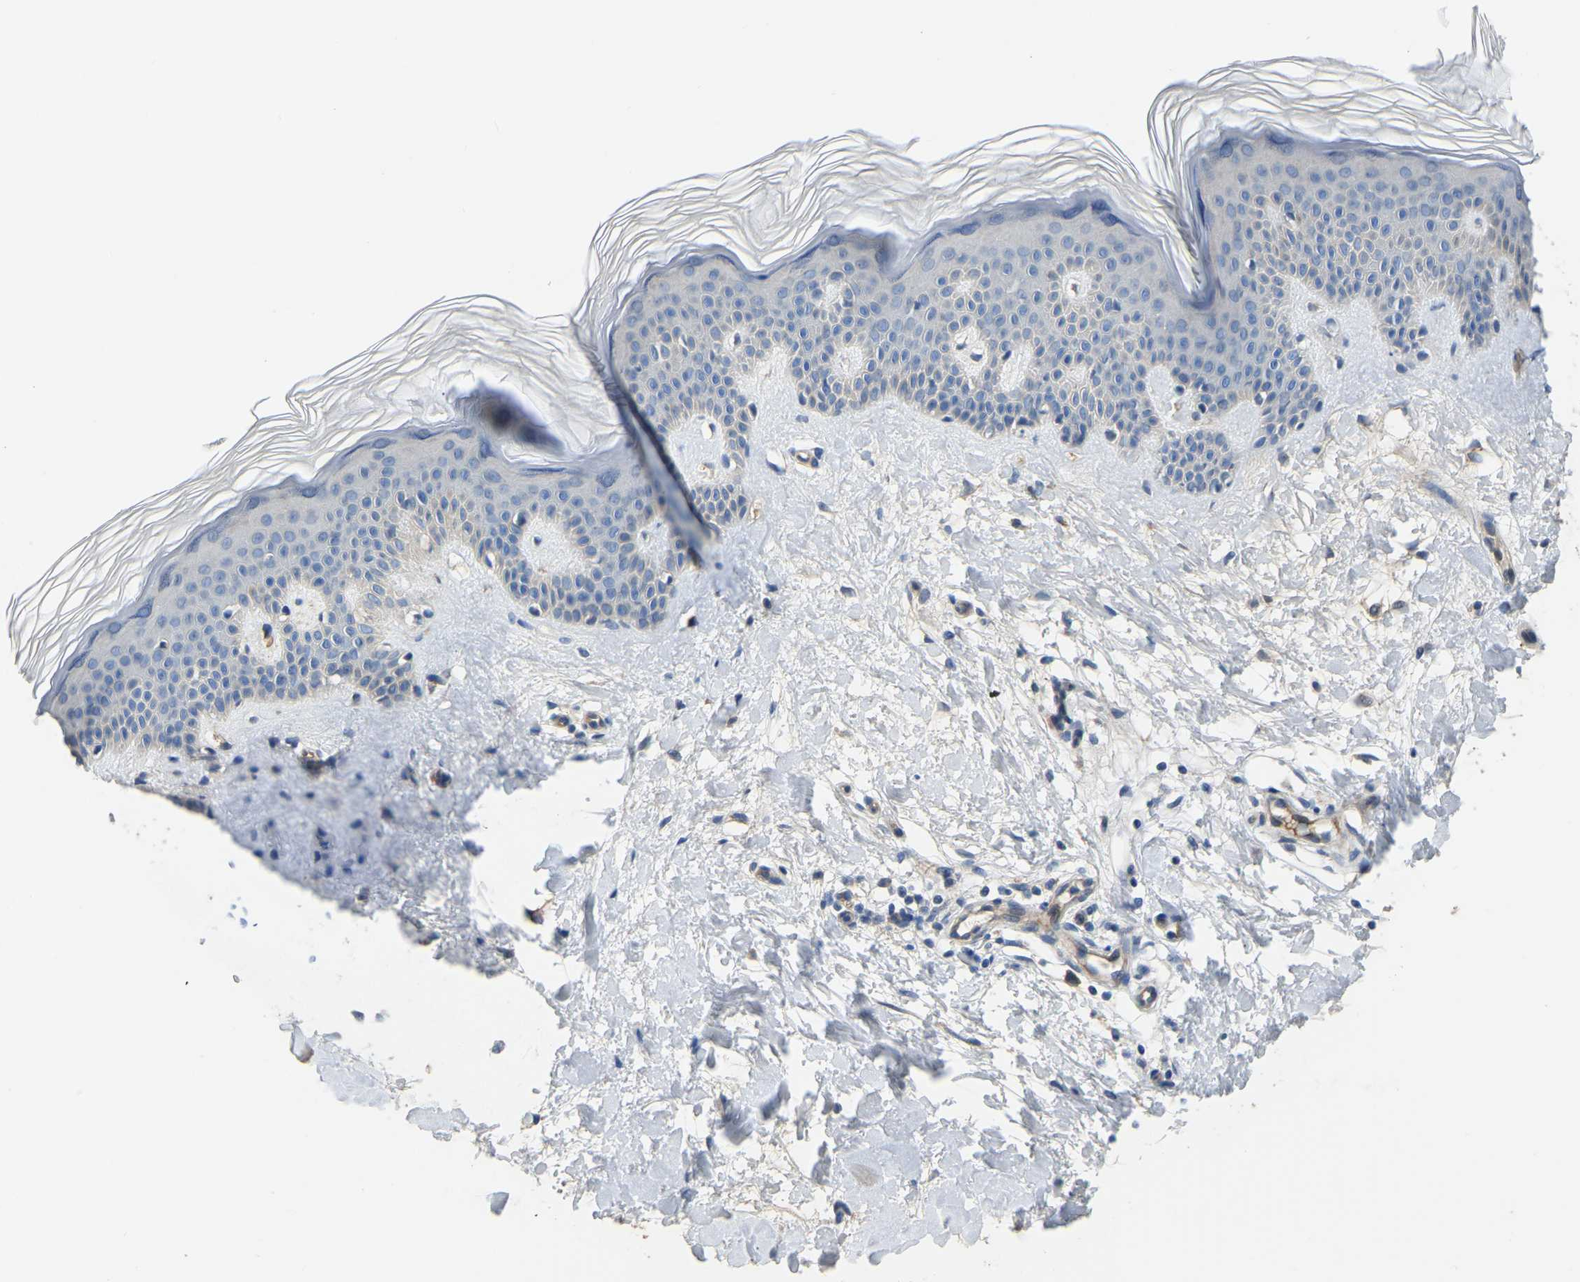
{"staining": {"intensity": "negative", "quantity": "none", "location": "none"}, "tissue": "skin", "cell_type": "Fibroblasts", "image_type": "normal", "snomed": [{"axis": "morphology", "description": "Normal tissue, NOS"}, {"axis": "morphology", "description": "Malignant melanoma, Metastatic site"}, {"axis": "topography", "description": "Skin"}], "caption": "High power microscopy image of an immunohistochemistry image of unremarkable skin, revealing no significant expression in fibroblasts.", "gene": "HIGD2B", "patient": {"sex": "male", "age": 41}}